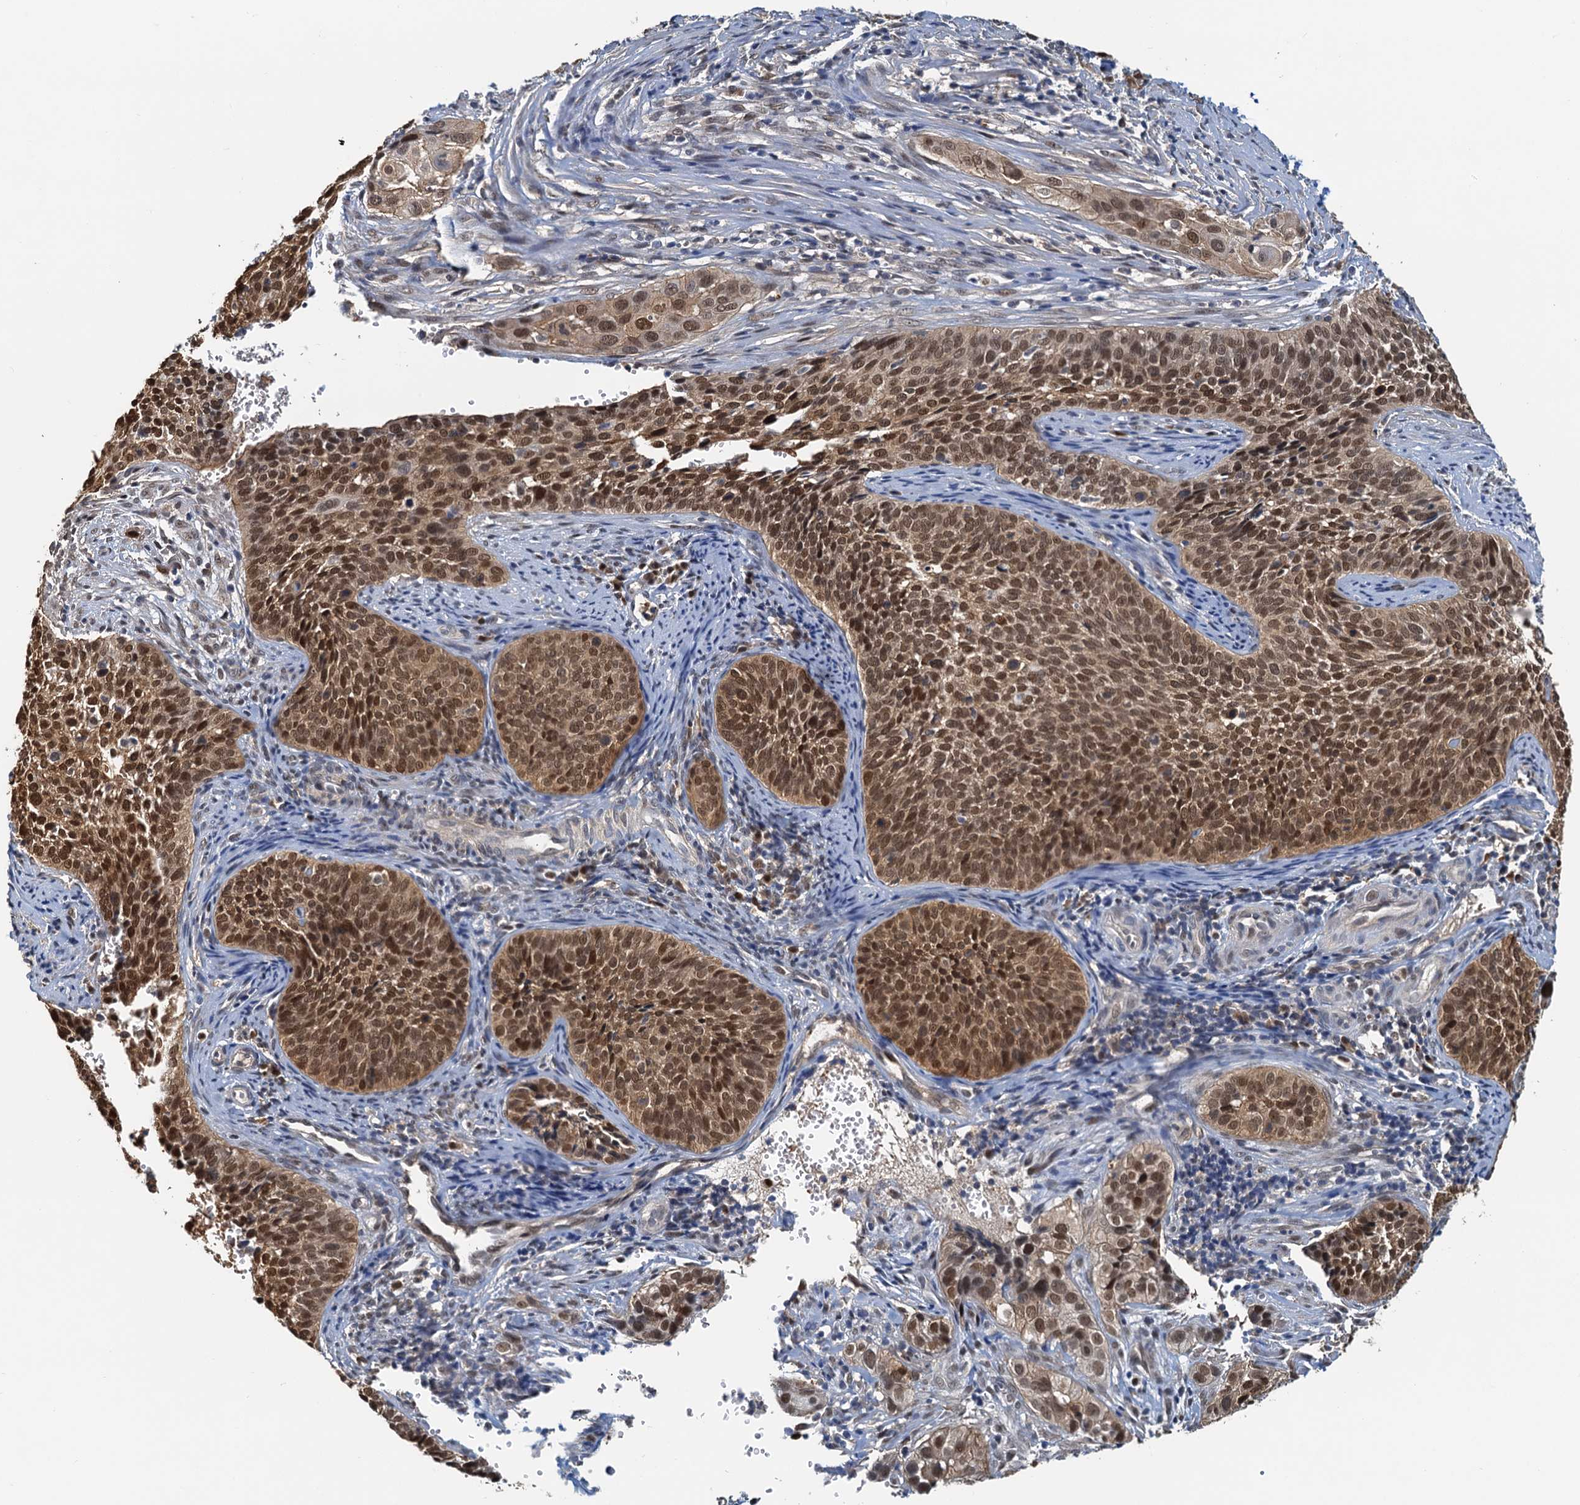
{"staining": {"intensity": "moderate", "quantity": ">75%", "location": "cytoplasmic/membranous,nuclear"}, "tissue": "cervical cancer", "cell_type": "Tumor cells", "image_type": "cancer", "snomed": [{"axis": "morphology", "description": "Squamous cell carcinoma, NOS"}, {"axis": "topography", "description": "Cervix"}], "caption": "A high-resolution photomicrograph shows immunohistochemistry (IHC) staining of squamous cell carcinoma (cervical), which demonstrates moderate cytoplasmic/membranous and nuclear expression in about >75% of tumor cells.", "gene": "SPINDOC", "patient": {"sex": "female", "age": 34}}